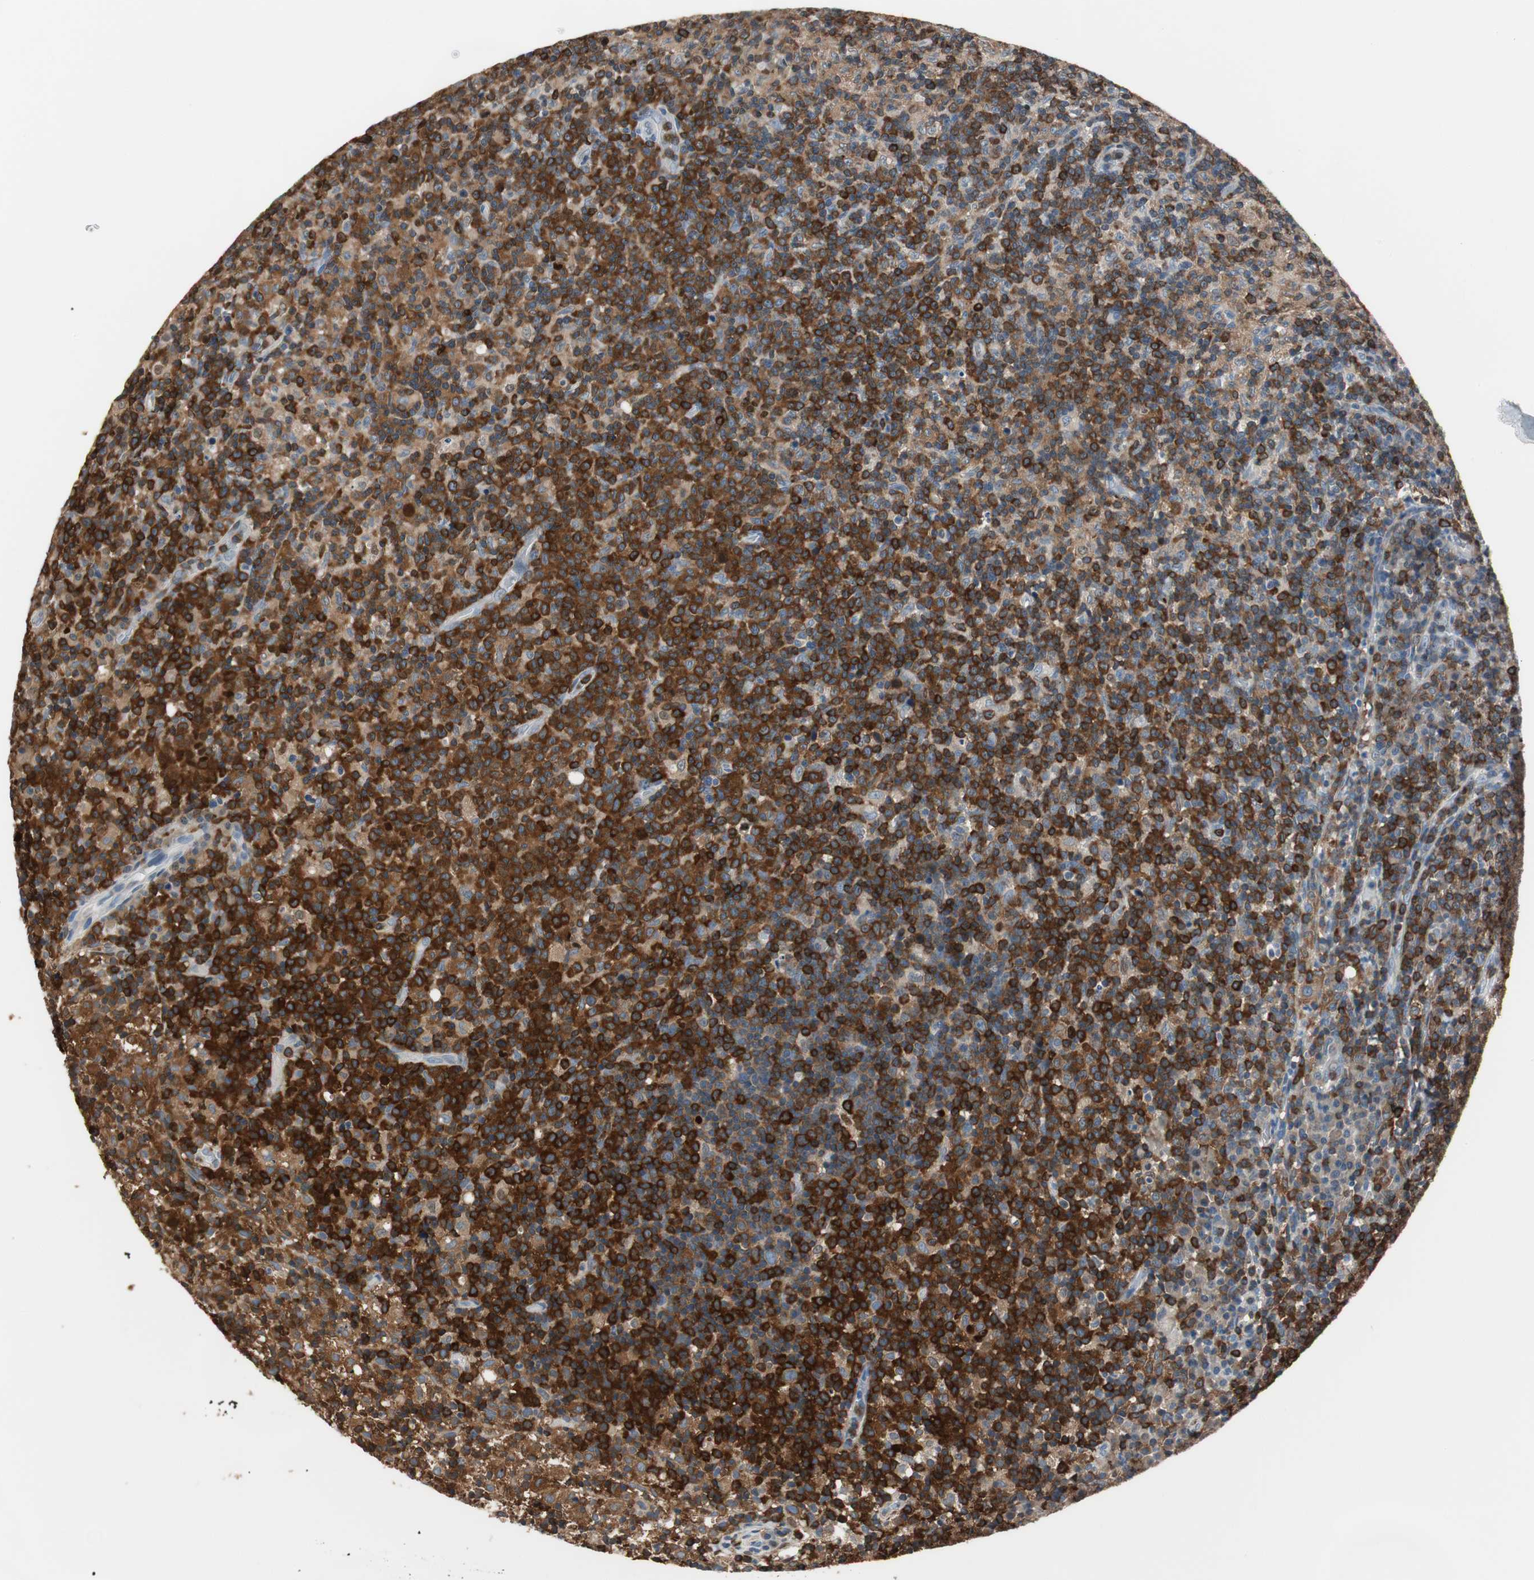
{"staining": {"intensity": "strong", "quantity": ">75%", "location": "cytoplasmic/membranous"}, "tissue": "lymph node", "cell_type": "Germinal center cells", "image_type": "normal", "snomed": [{"axis": "morphology", "description": "Normal tissue, NOS"}, {"axis": "morphology", "description": "Inflammation, NOS"}, {"axis": "topography", "description": "Lymph node"}], "caption": "Germinal center cells show strong cytoplasmic/membranous positivity in approximately >75% of cells in benign lymph node.", "gene": "NFATC2", "patient": {"sex": "male", "age": 46}}